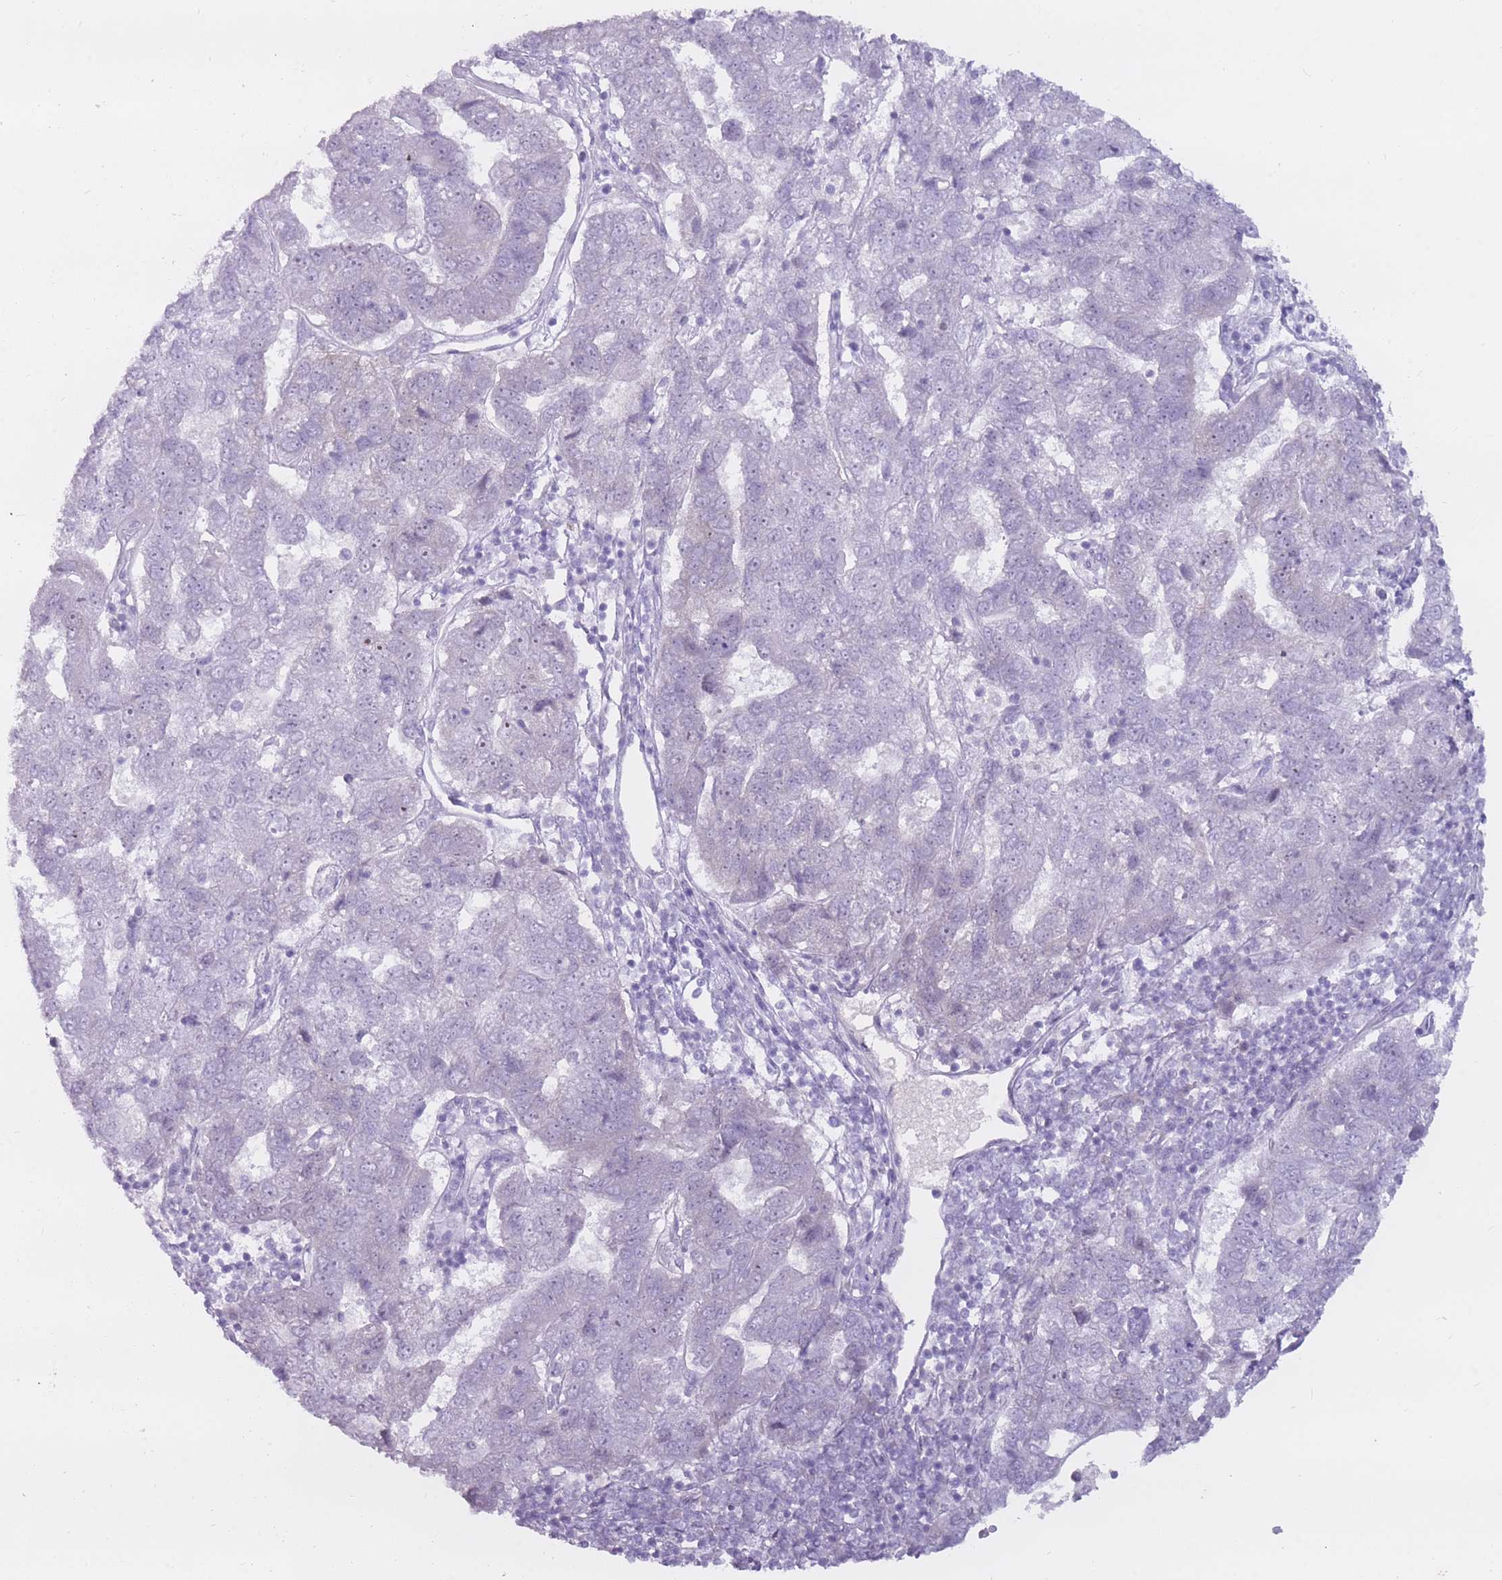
{"staining": {"intensity": "negative", "quantity": "none", "location": "none"}, "tissue": "pancreatic cancer", "cell_type": "Tumor cells", "image_type": "cancer", "snomed": [{"axis": "morphology", "description": "Adenocarcinoma, NOS"}, {"axis": "topography", "description": "Pancreas"}], "caption": "Tumor cells are negative for protein expression in human pancreatic cancer (adenocarcinoma).", "gene": "PNMA3", "patient": {"sex": "female", "age": 61}}